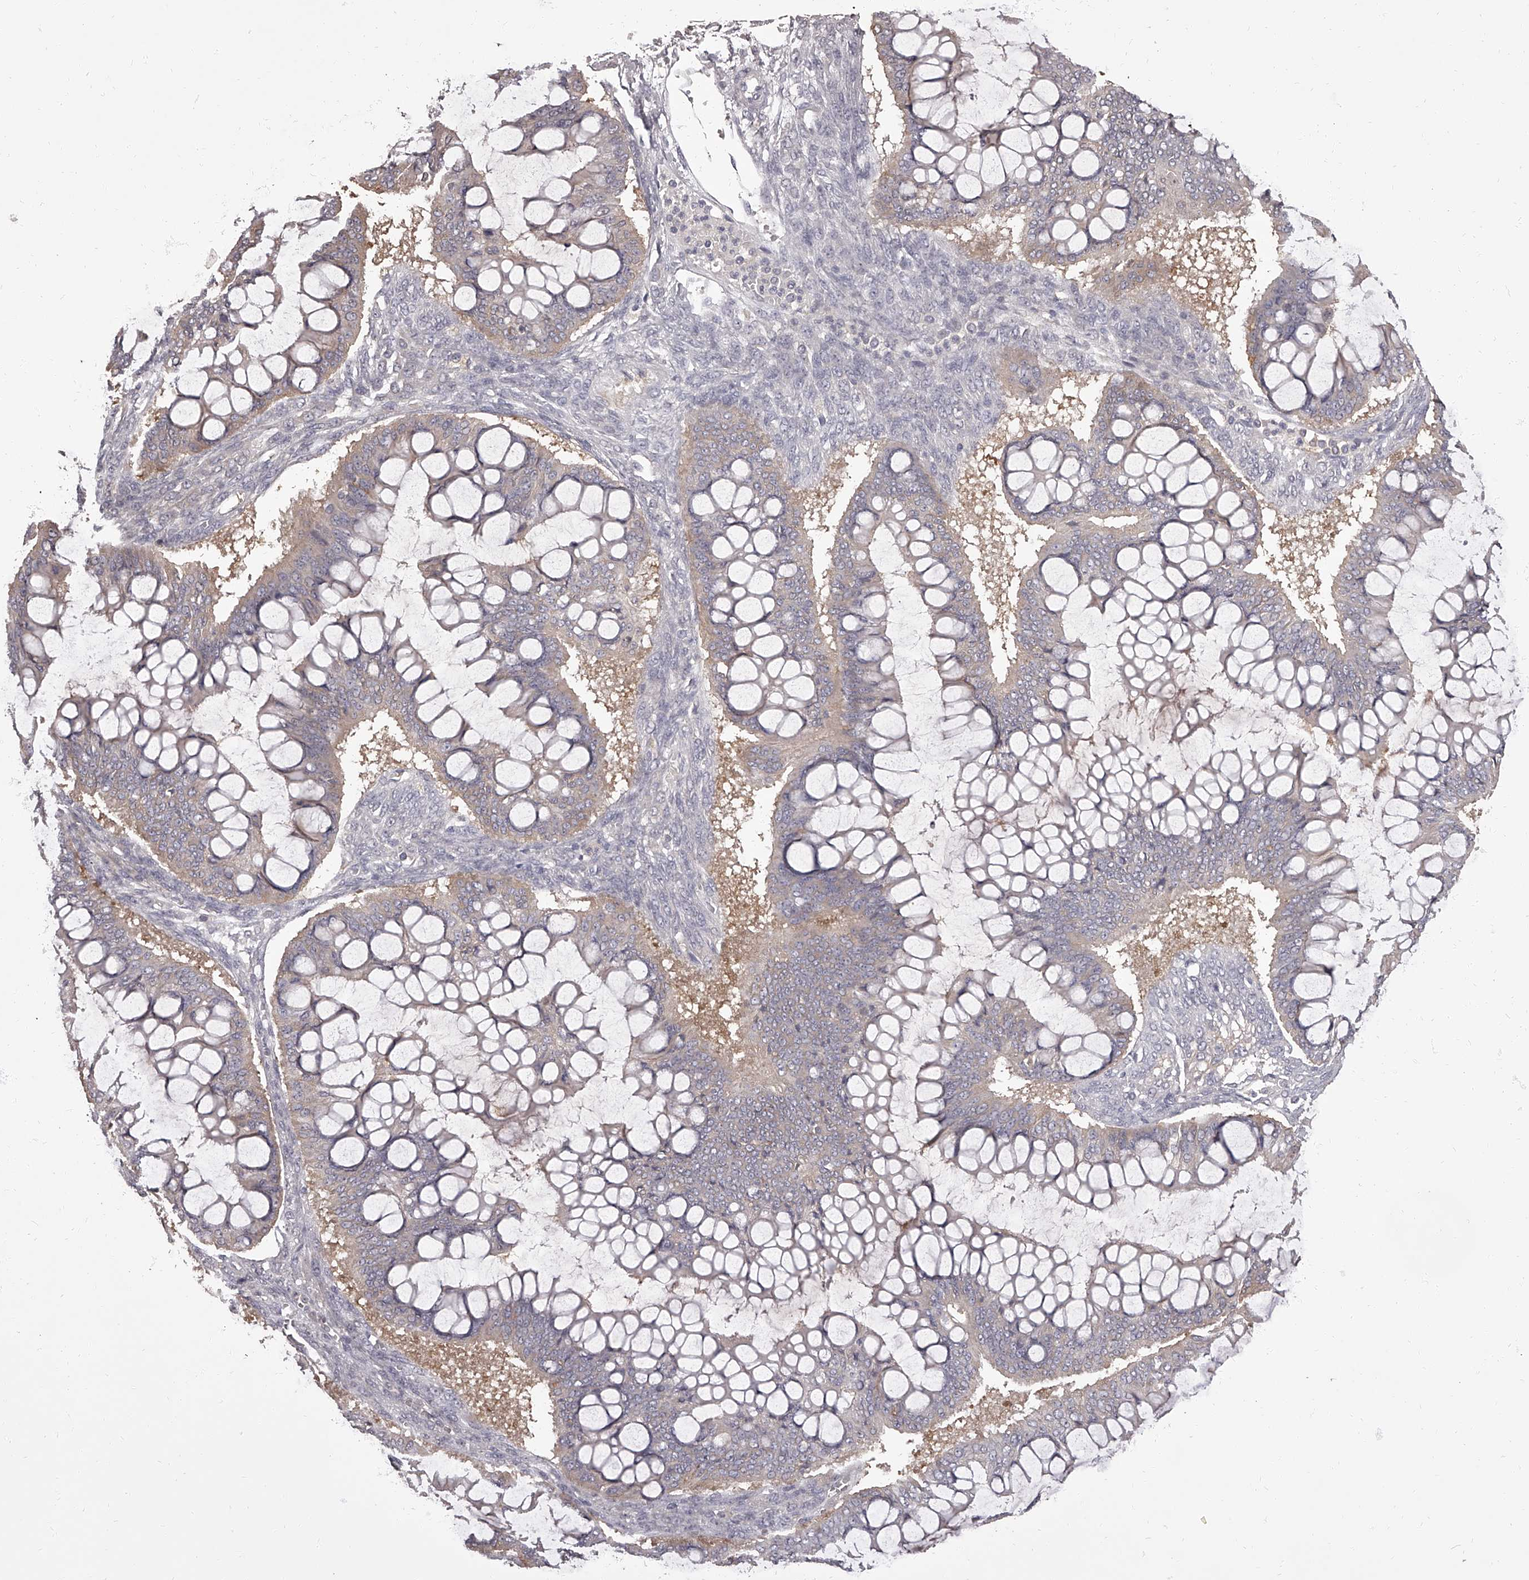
{"staining": {"intensity": "negative", "quantity": "none", "location": "none"}, "tissue": "ovarian cancer", "cell_type": "Tumor cells", "image_type": "cancer", "snomed": [{"axis": "morphology", "description": "Cystadenocarcinoma, mucinous, NOS"}, {"axis": "topography", "description": "Ovary"}], "caption": "Protein analysis of ovarian cancer (mucinous cystadenocarcinoma) exhibits no significant expression in tumor cells. (DAB IHC visualized using brightfield microscopy, high magnification).", "gene": "APEH", "patient": {"sex": "female", "age": 73}}